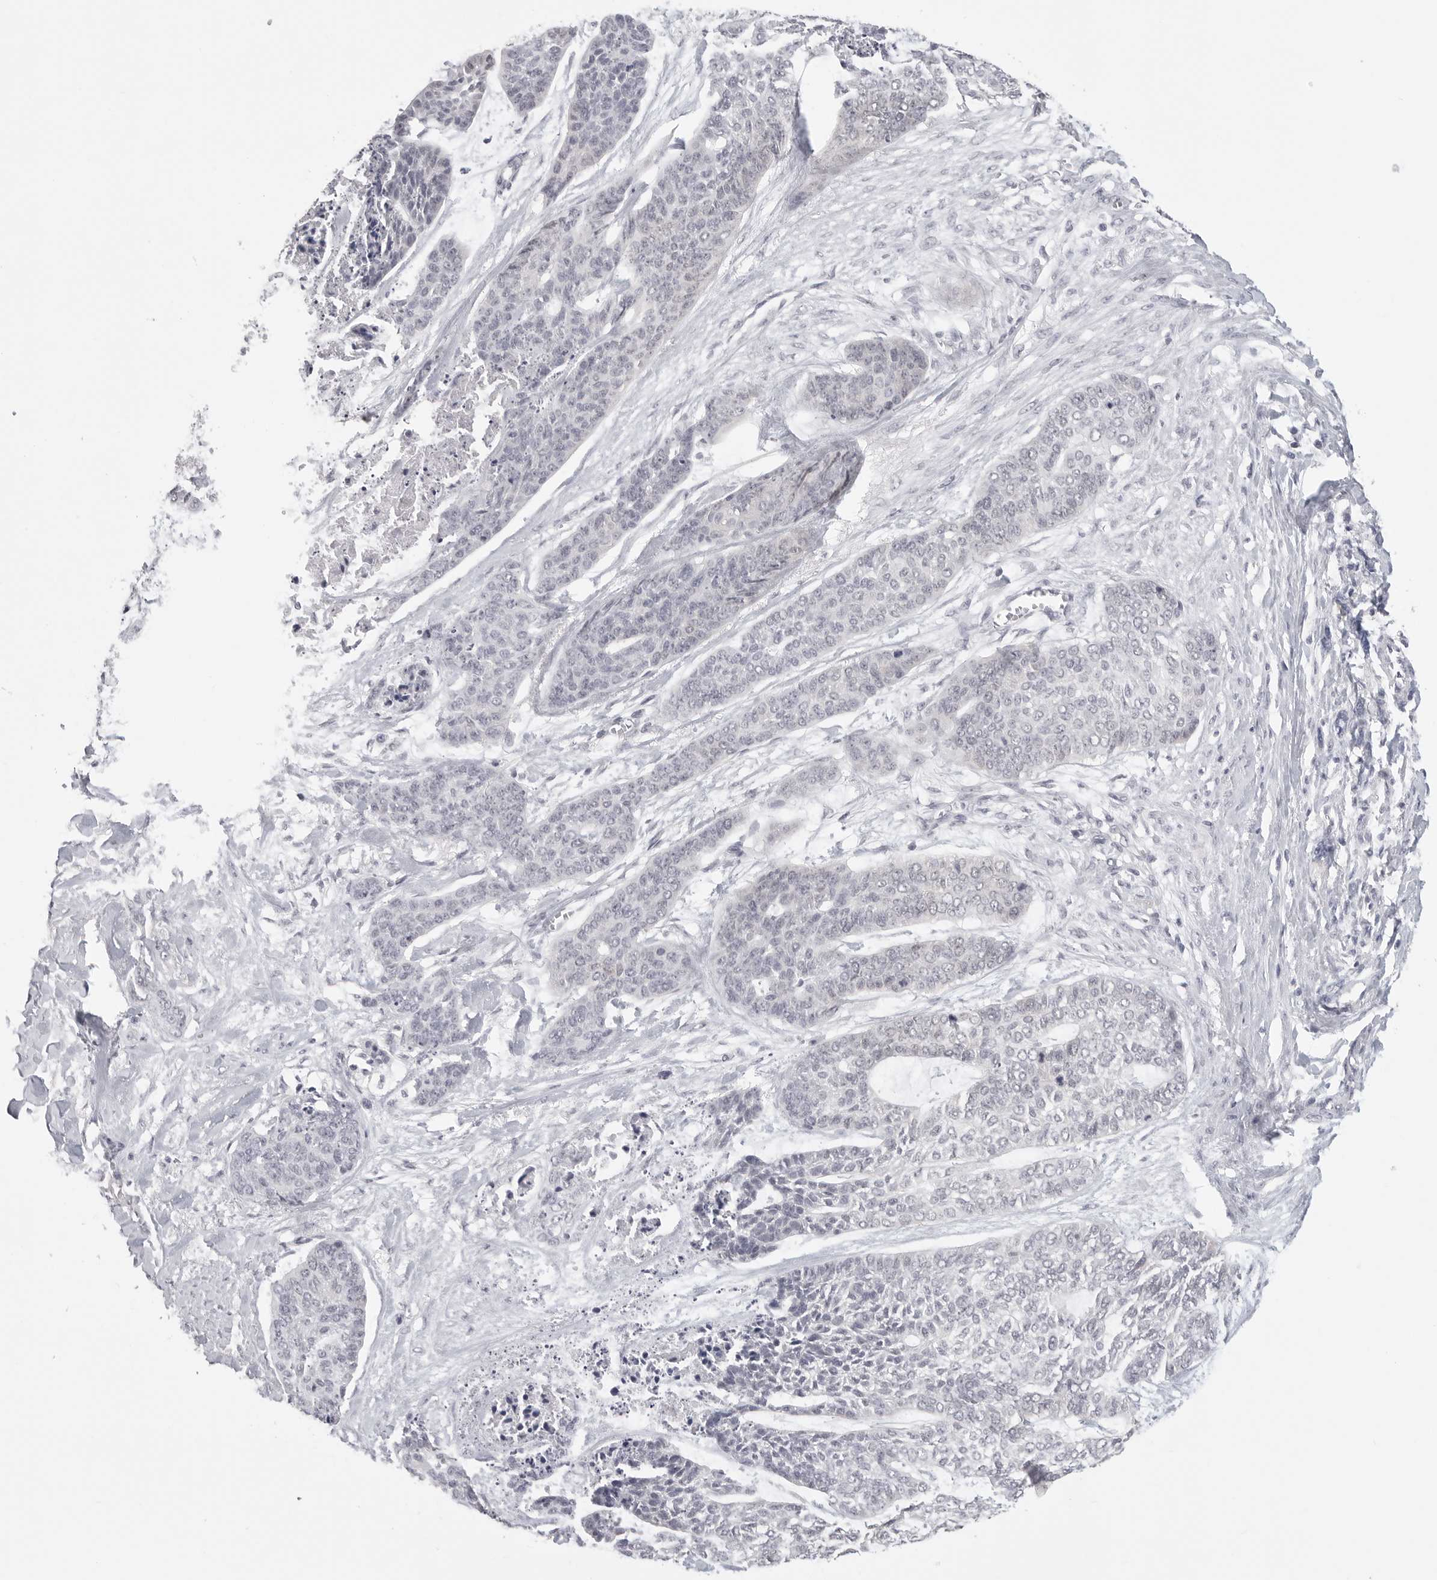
{"staining": {"intensity": "negative", "quantity": "none", "location": "none"}, "tissue": "skin cancer", "cell_type": "Tumor cells", "image_type": "cancer", "snomed": [{"axis": "morphology", "description": "Basal cell carcinoma"}, {"axis": "topography", "description": "Skin"}], "caption": "There is no significant staining in tumor cells of skin cancer.", "gene": "HMGCS2", "patient": {"sex": "female", "age": 64}}